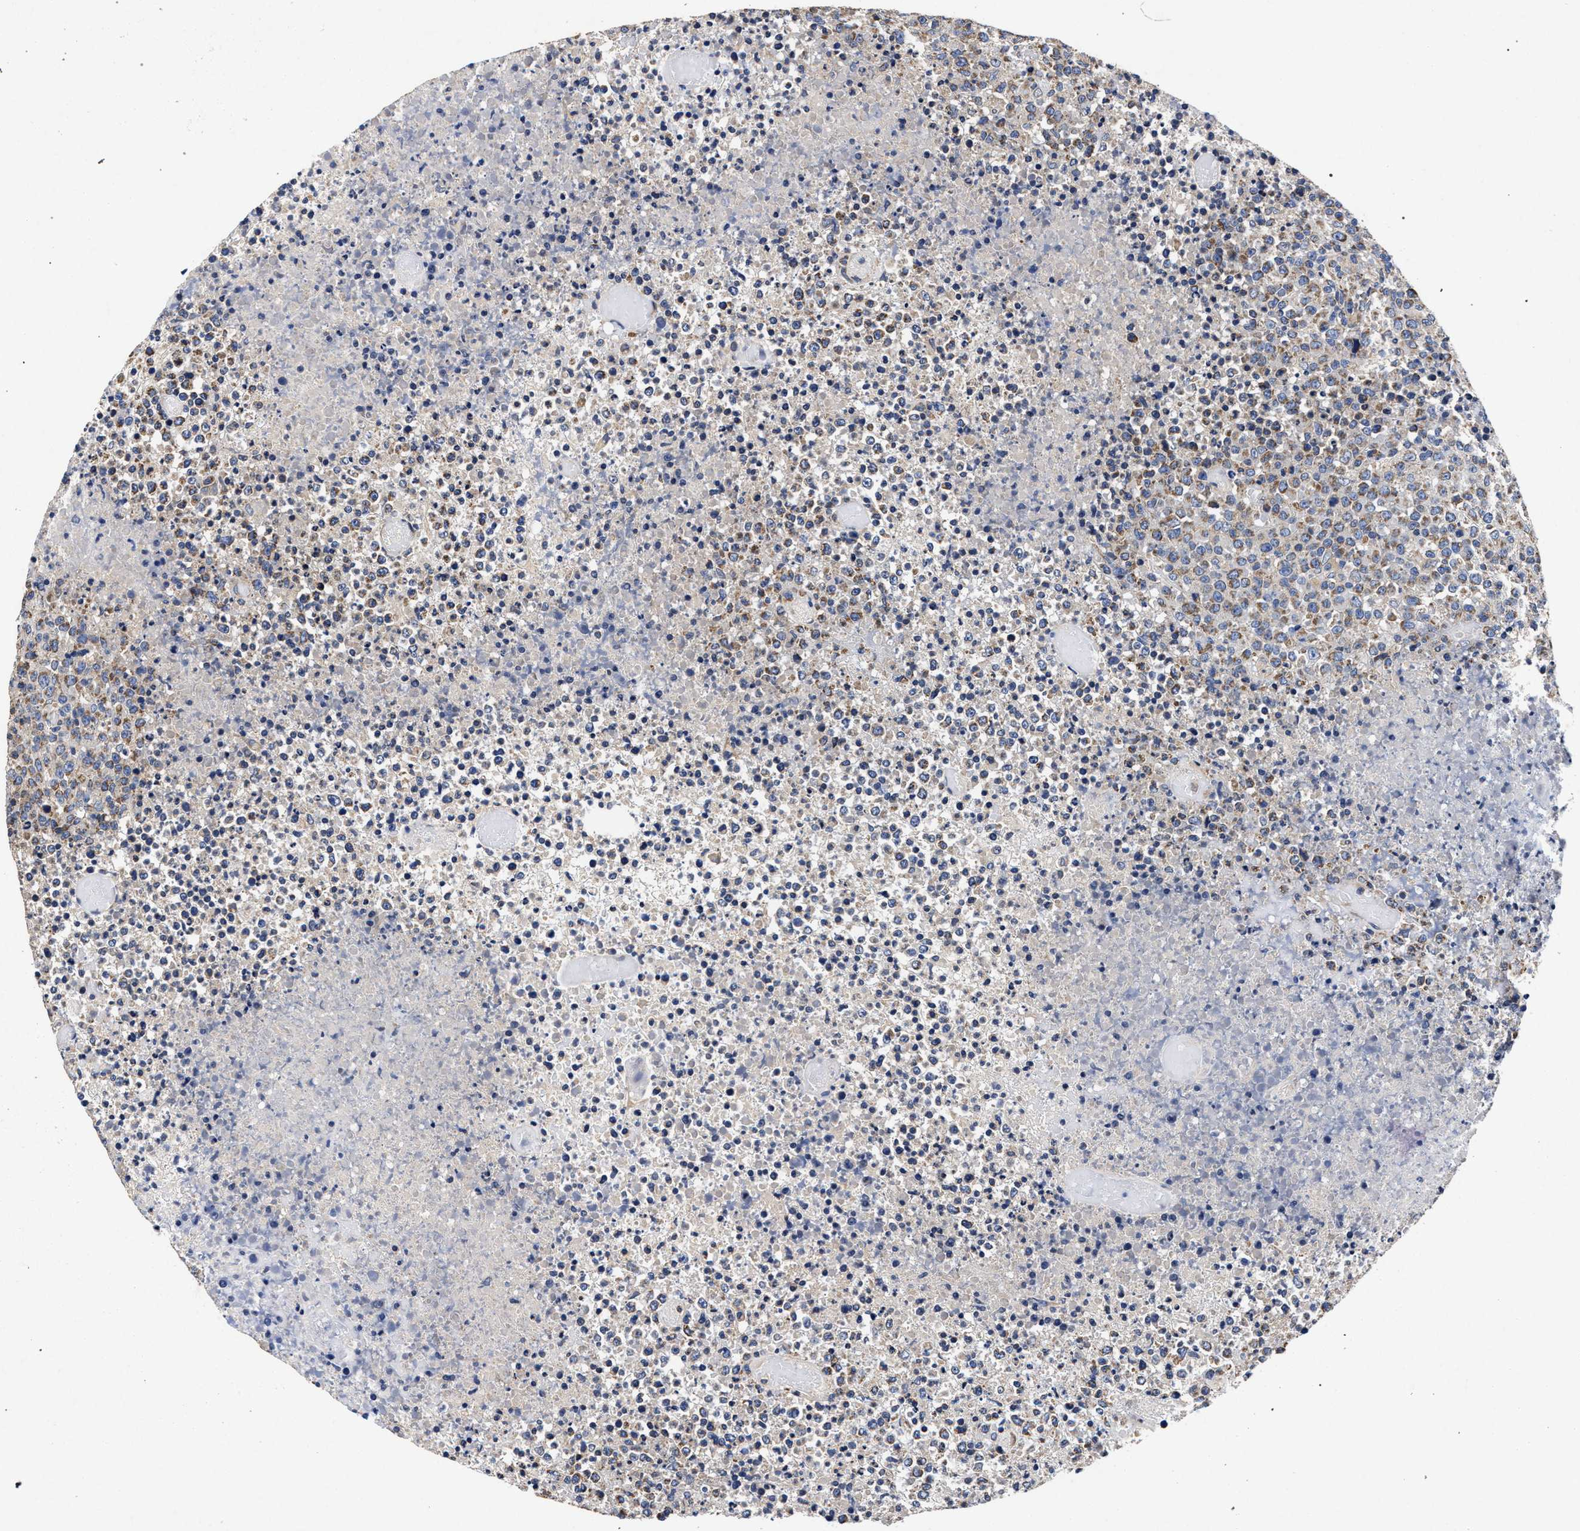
{"staining": {"intensity": "moderate", "quantity": "25%-75%", "location": "cytoplasmic/membranous"}, "tissue": "lymphoma", "cell_type": "Tumor cells", "image_type": "cancer", "snomed": [{"axis": "morphology", "description": "Malignant lymphoma, non-Hodgkin's type, High grade"}, {"axis": "topography", "description": "Lymph node"}], "caption": "A micrograph of high-grade malignant lymphoma, non-Hodgkin's type stained for a protein reveals moderate cytoplasmic/membranous brown staining in tumor cells. The staining was performed using DAB (3,3'-diaminobenzidine) to visualize the protein expression in brown, while the nuclei were stained in blue with hematoxylin (Magnification: 20x).", "gene": "CFAP95", "patient": {"sex": "male", "age": 13}}